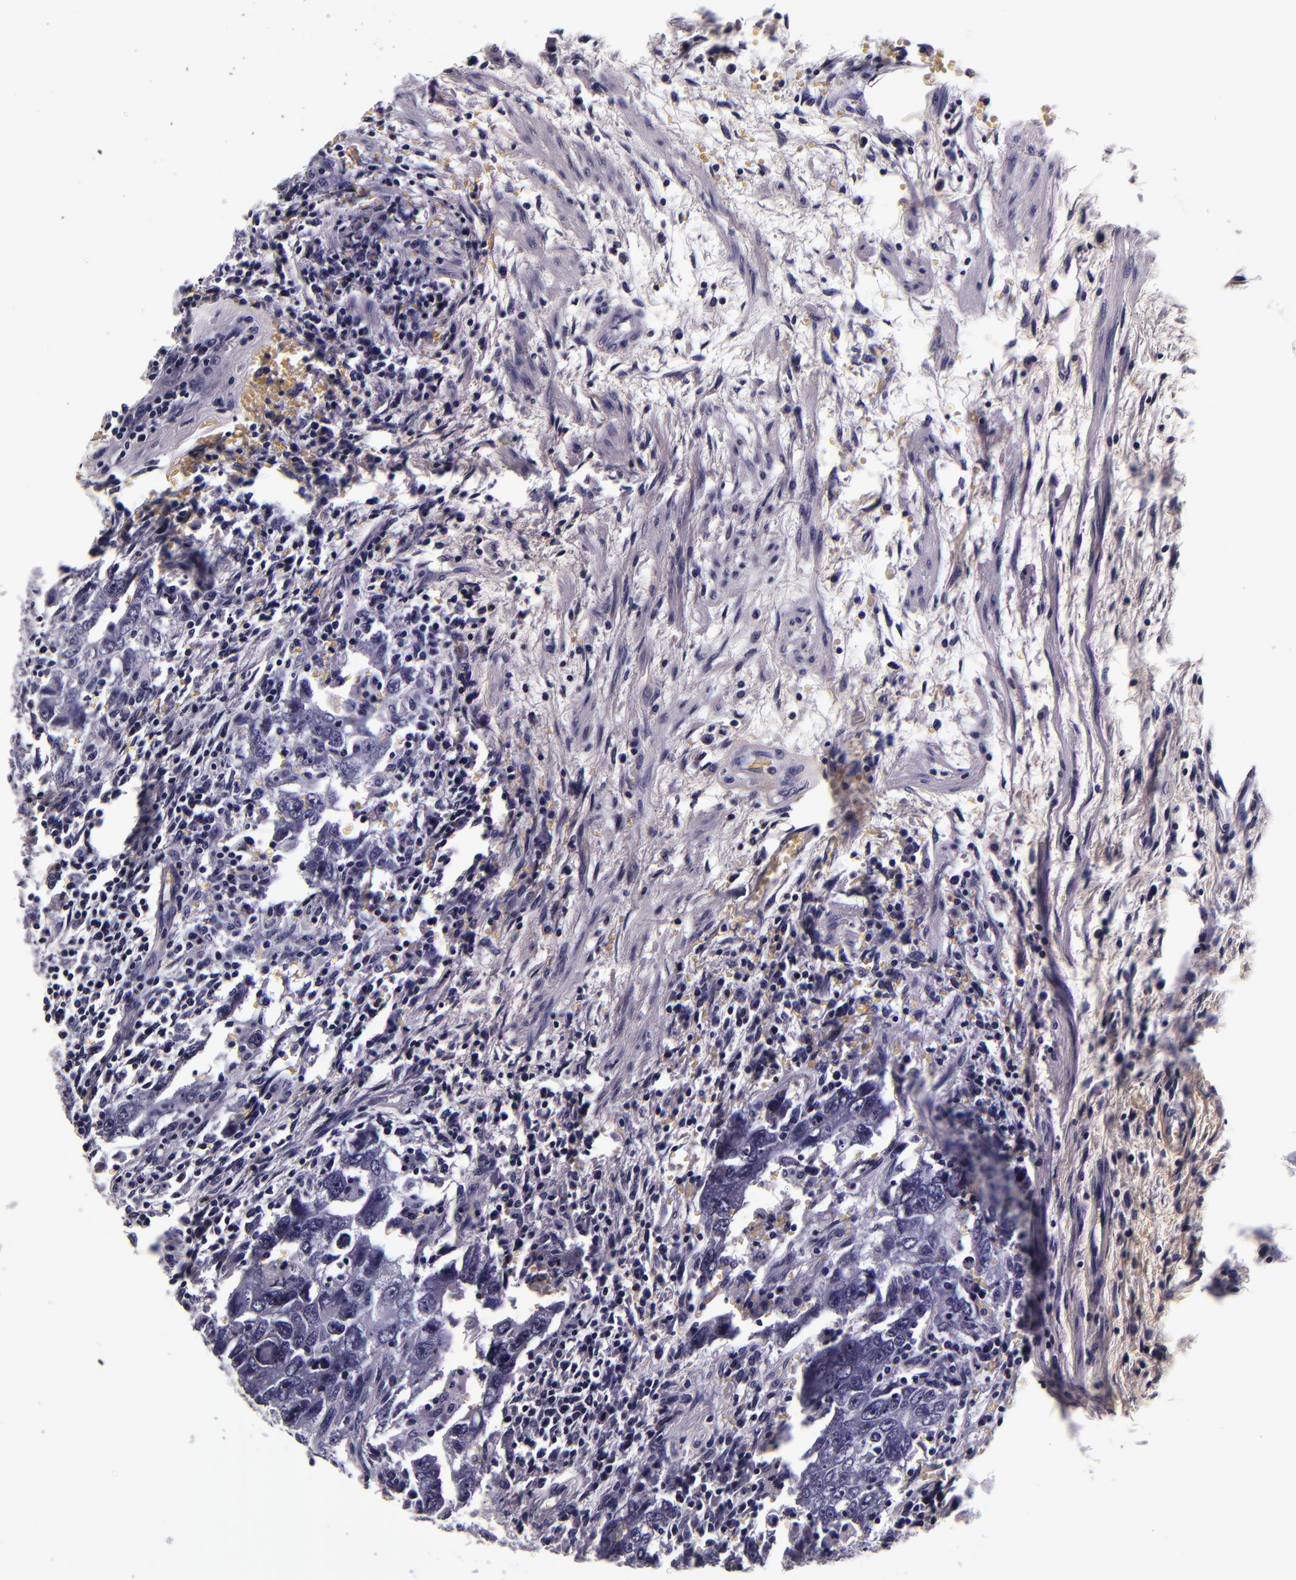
{"staining": {"intensity": "negative", "quantity": "none", "location": "none"}, "tissue": "testis cancer", "cell_type": "Tumor cells", "image_type": "cancer", "snomed": [{"axis": "morphology", "description": "Carcinoma, Embryonal, NOS"}, {"axis": "topography", "description": "Testis"}], "caption": "IHC of embryonal carcinoma (testis) shows no expression in tumor cells.", "gene": "FBN1", "patient": {"sex": "male", "age": 26}}